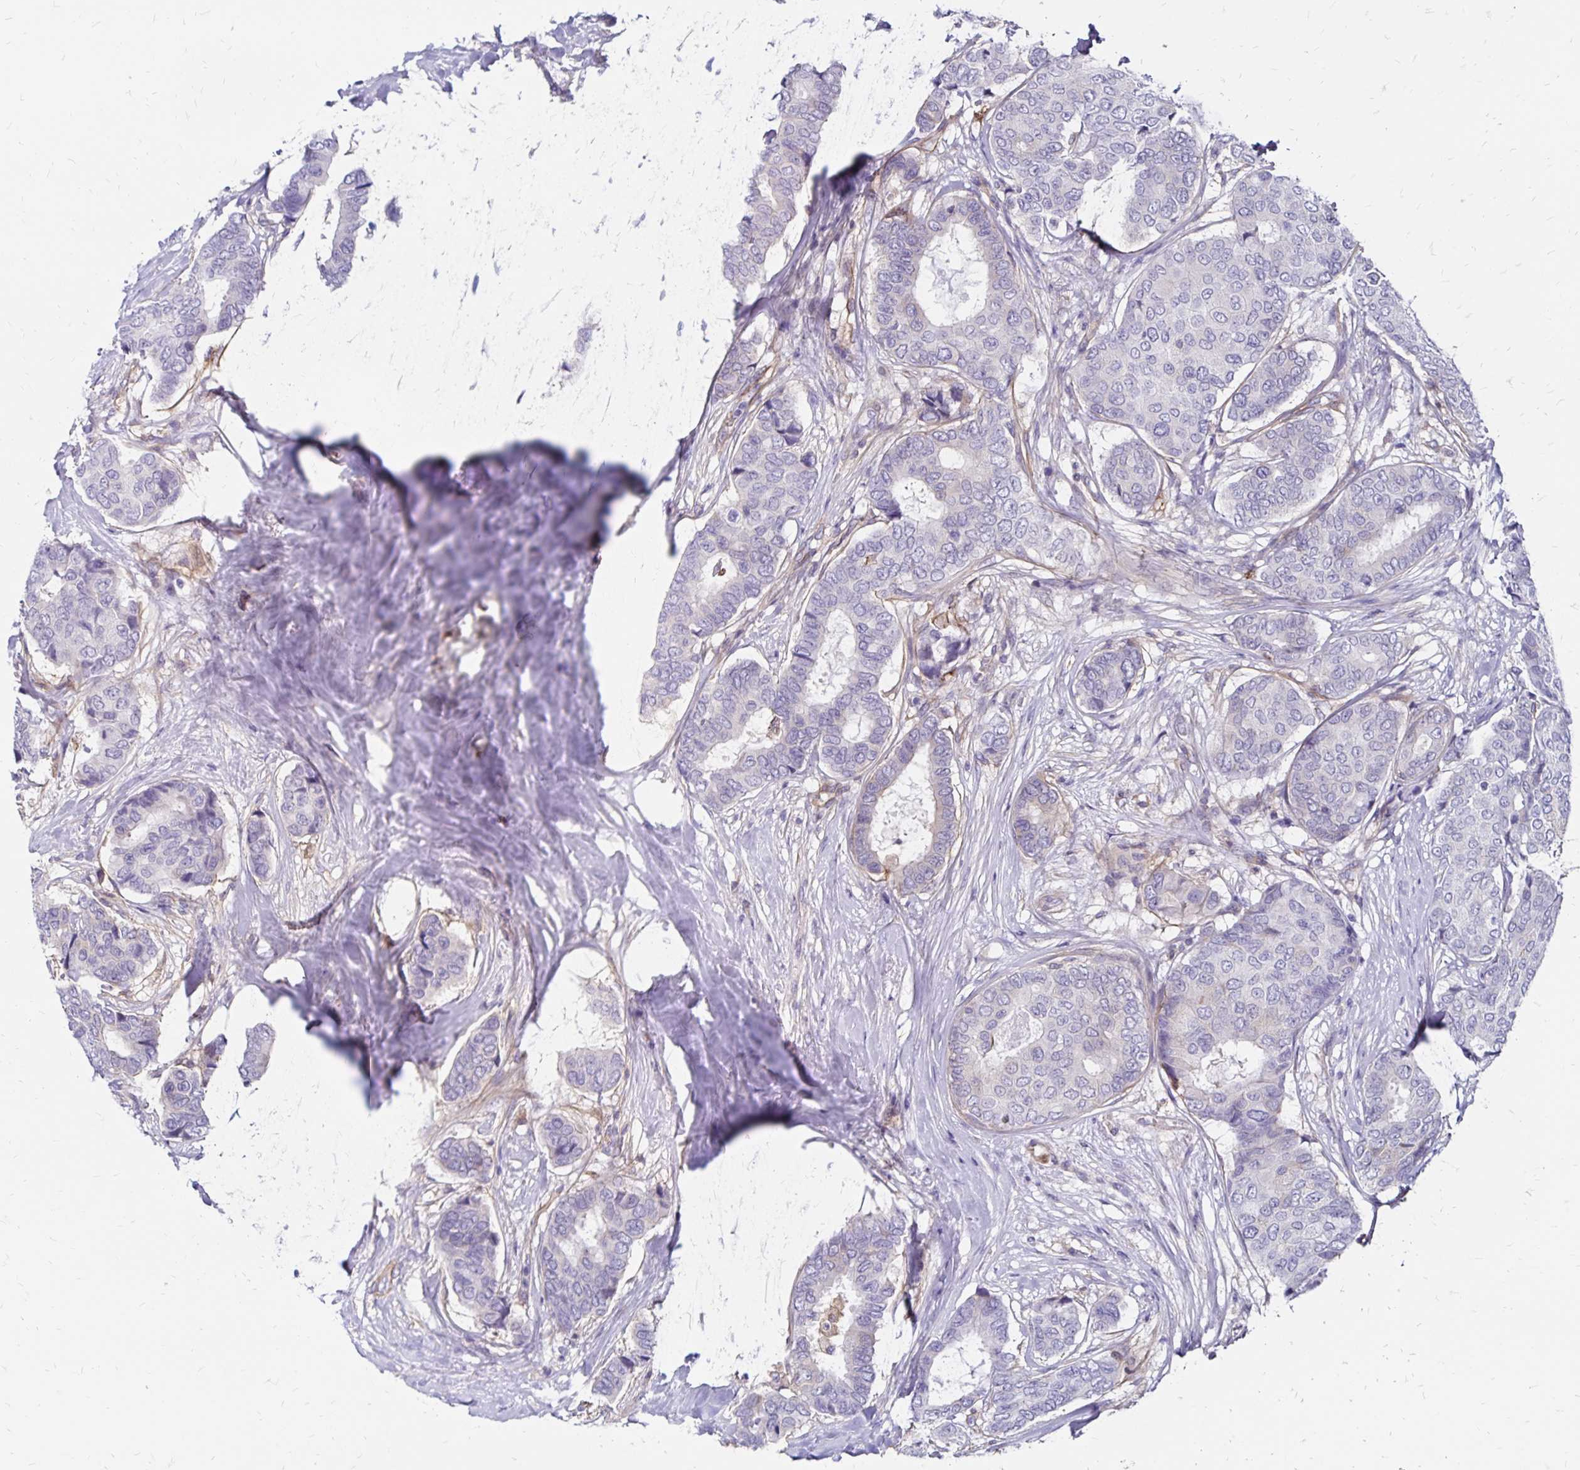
{"staining": {"intensity": "negative", "quantity": "none", "location": "none"}, "tissue": "breast cancer", "cell_type": "Tumor cells", "image_type": "cancer", "snomed": [{"axis": "morphology", "description": "Duct carcinoma"}, {"axis": "topography", "description": "Breast"}], "caption": "Tumor cells show no significant protein expression in intraductal carcinoma (breast).", "gene": "TNS3", "patient": {"sex": "female", "age": 75}}